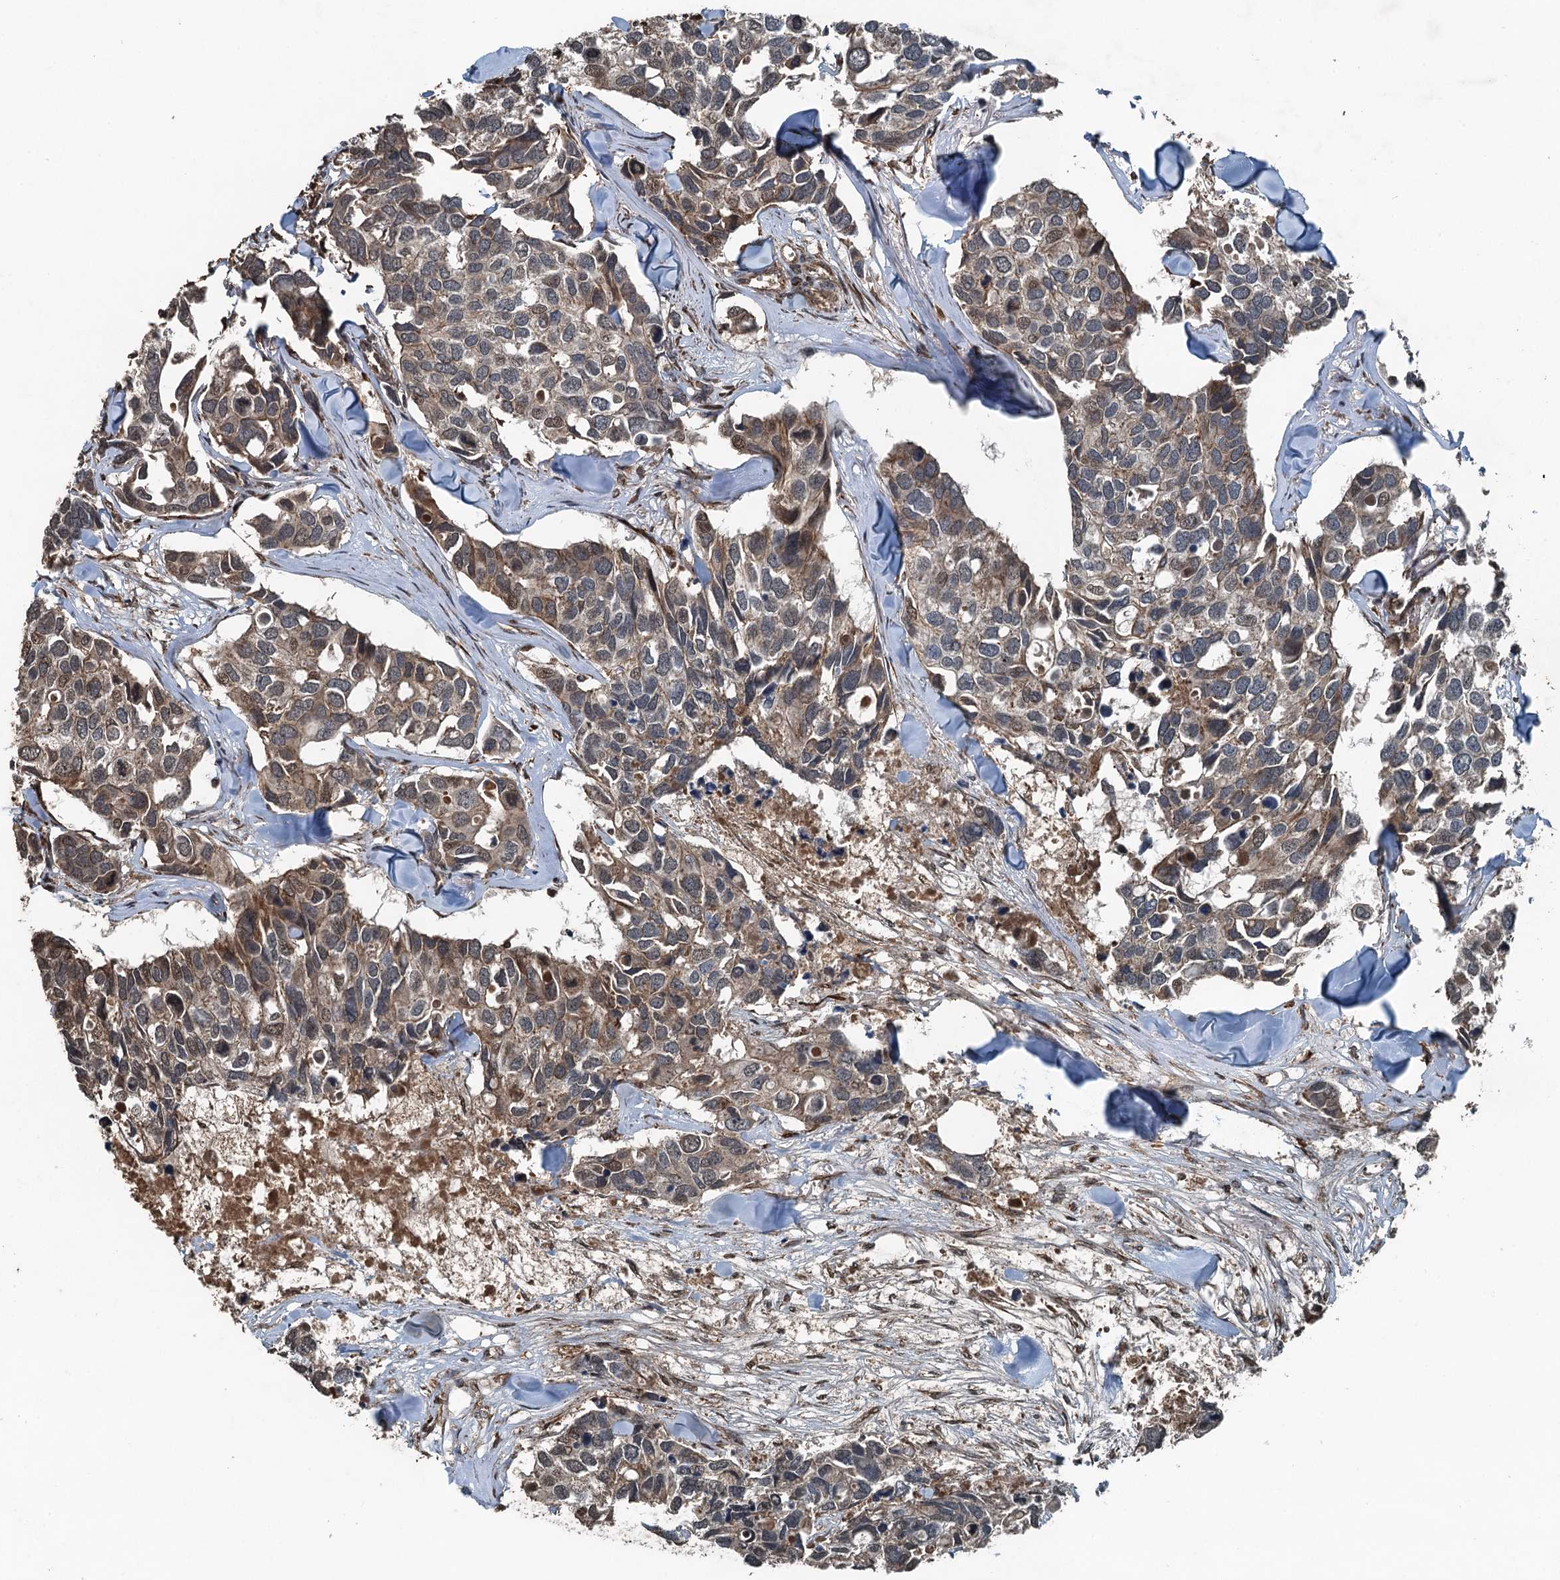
{"staining": {"intensity": "weak", "quantity": ">75%", "location": "cytoplasmic/membranous"}, "tissue": "breast cancer", "cell_type": "Tumor cells", "image_type": "cancer", "snomed": [{"axis": "morphology", "description": "Duct carcinoma"}, {"axis": "topography", "description": "Breast"}], "caption": "An IHC photomicrograph of tumor tissue is shown. Protein staining in brown highlights weak cytoplasmic/membranous positivity in breast infiltrating ductal carcinoma within tumor cells. (IHC, brightfield microscopy, high magnification).", "gene": "TCTN1", "patient": {"sex": "female", "age": 83}}